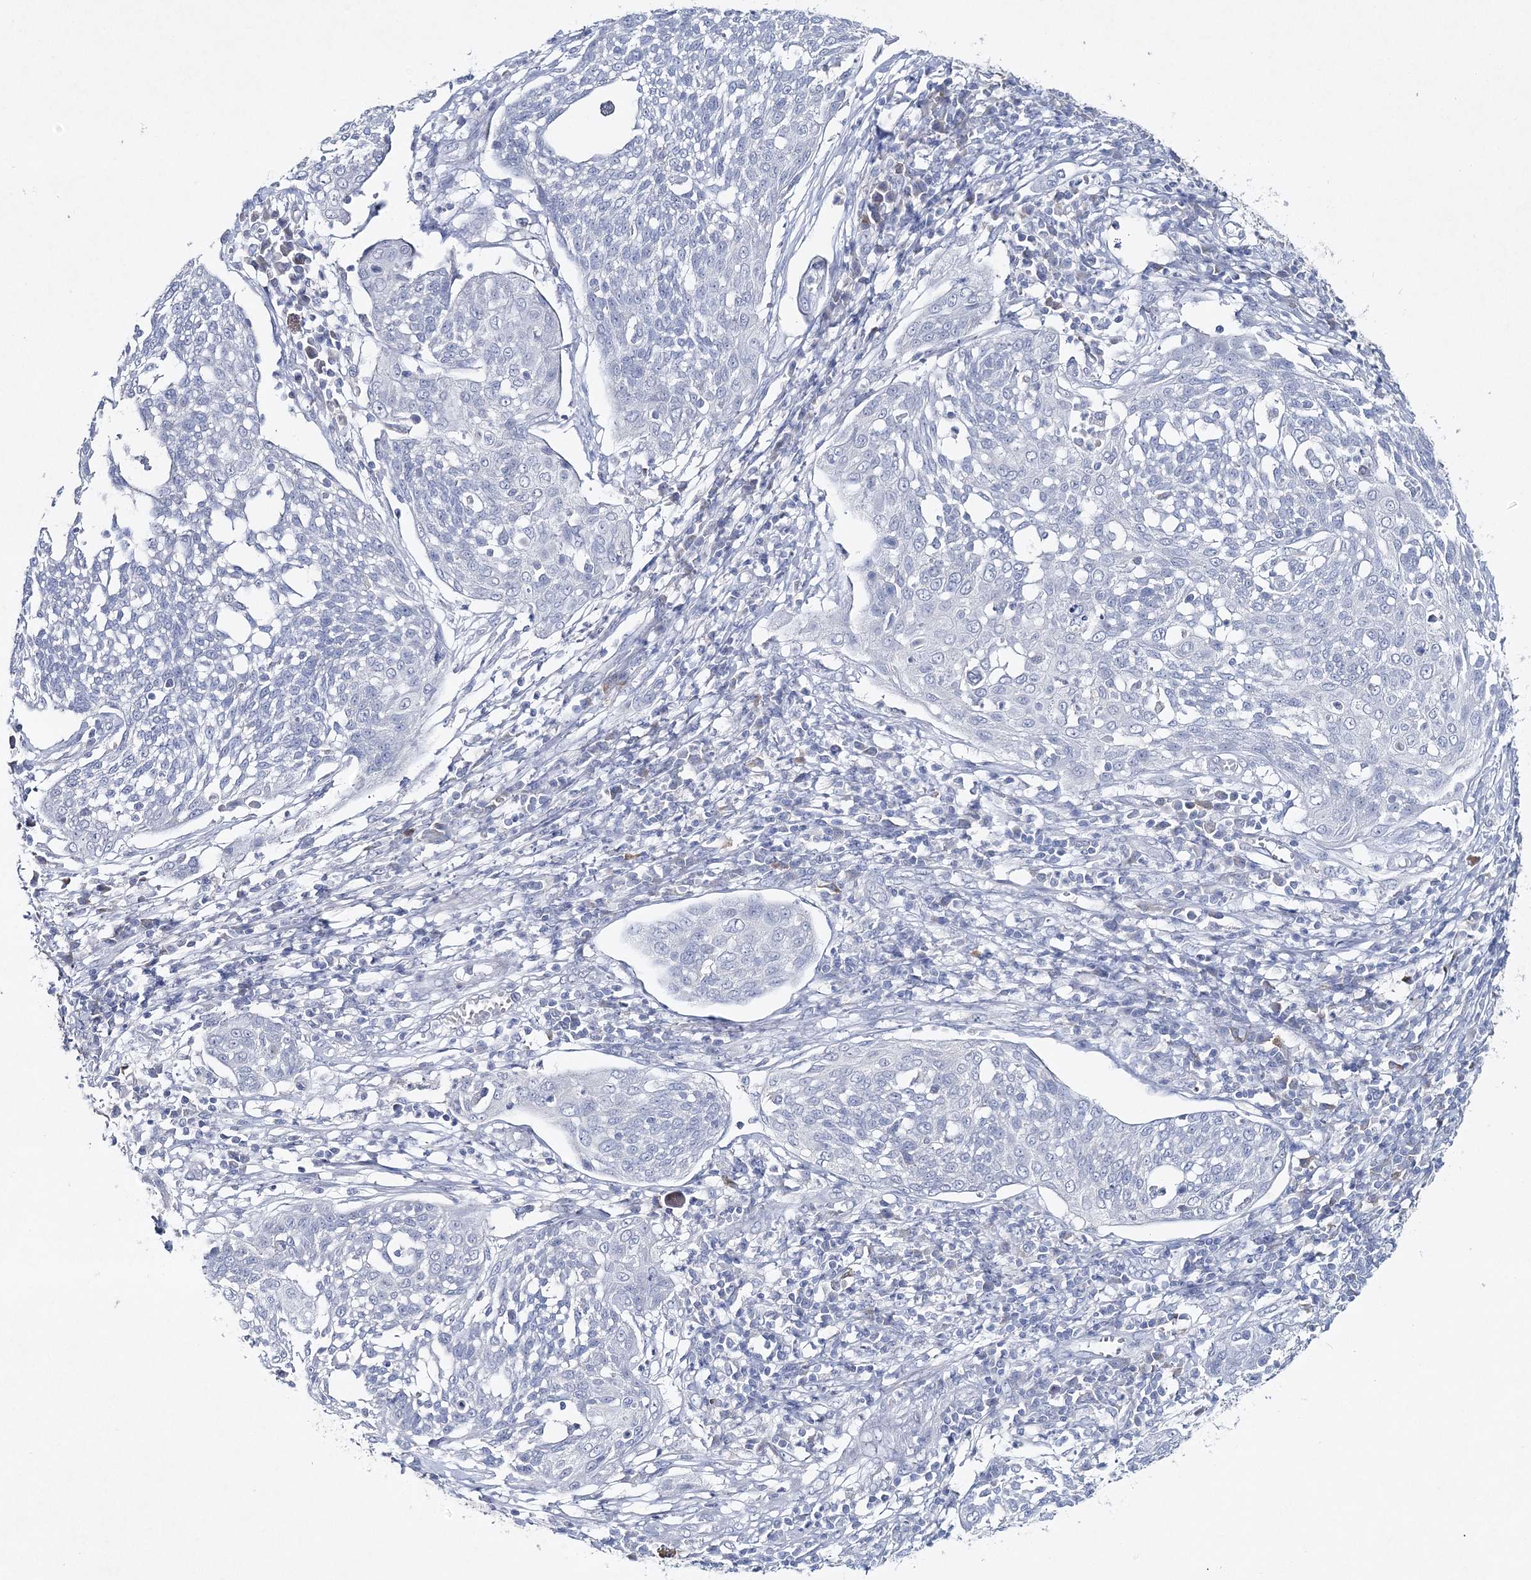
{"staining": {"intensity": "negative", "quantity": "none", "location": "none"}, "tissue": "cervical cancer", "cell_type": "Tumor cells", "image_type": "cancer", "snomed": [{"axis": "morphology", "description": "Squamous cell carcinoma, NOS"}, {"axis": "topography", "description": "Cervix"}], "caption": "Human cervical cancer (squamous cell carcinoma) stained for a protein using IHC demonstrates no staining in tumor cells.", "gene": "GCKR", "patient": {"sex": "female", "age": 34}}